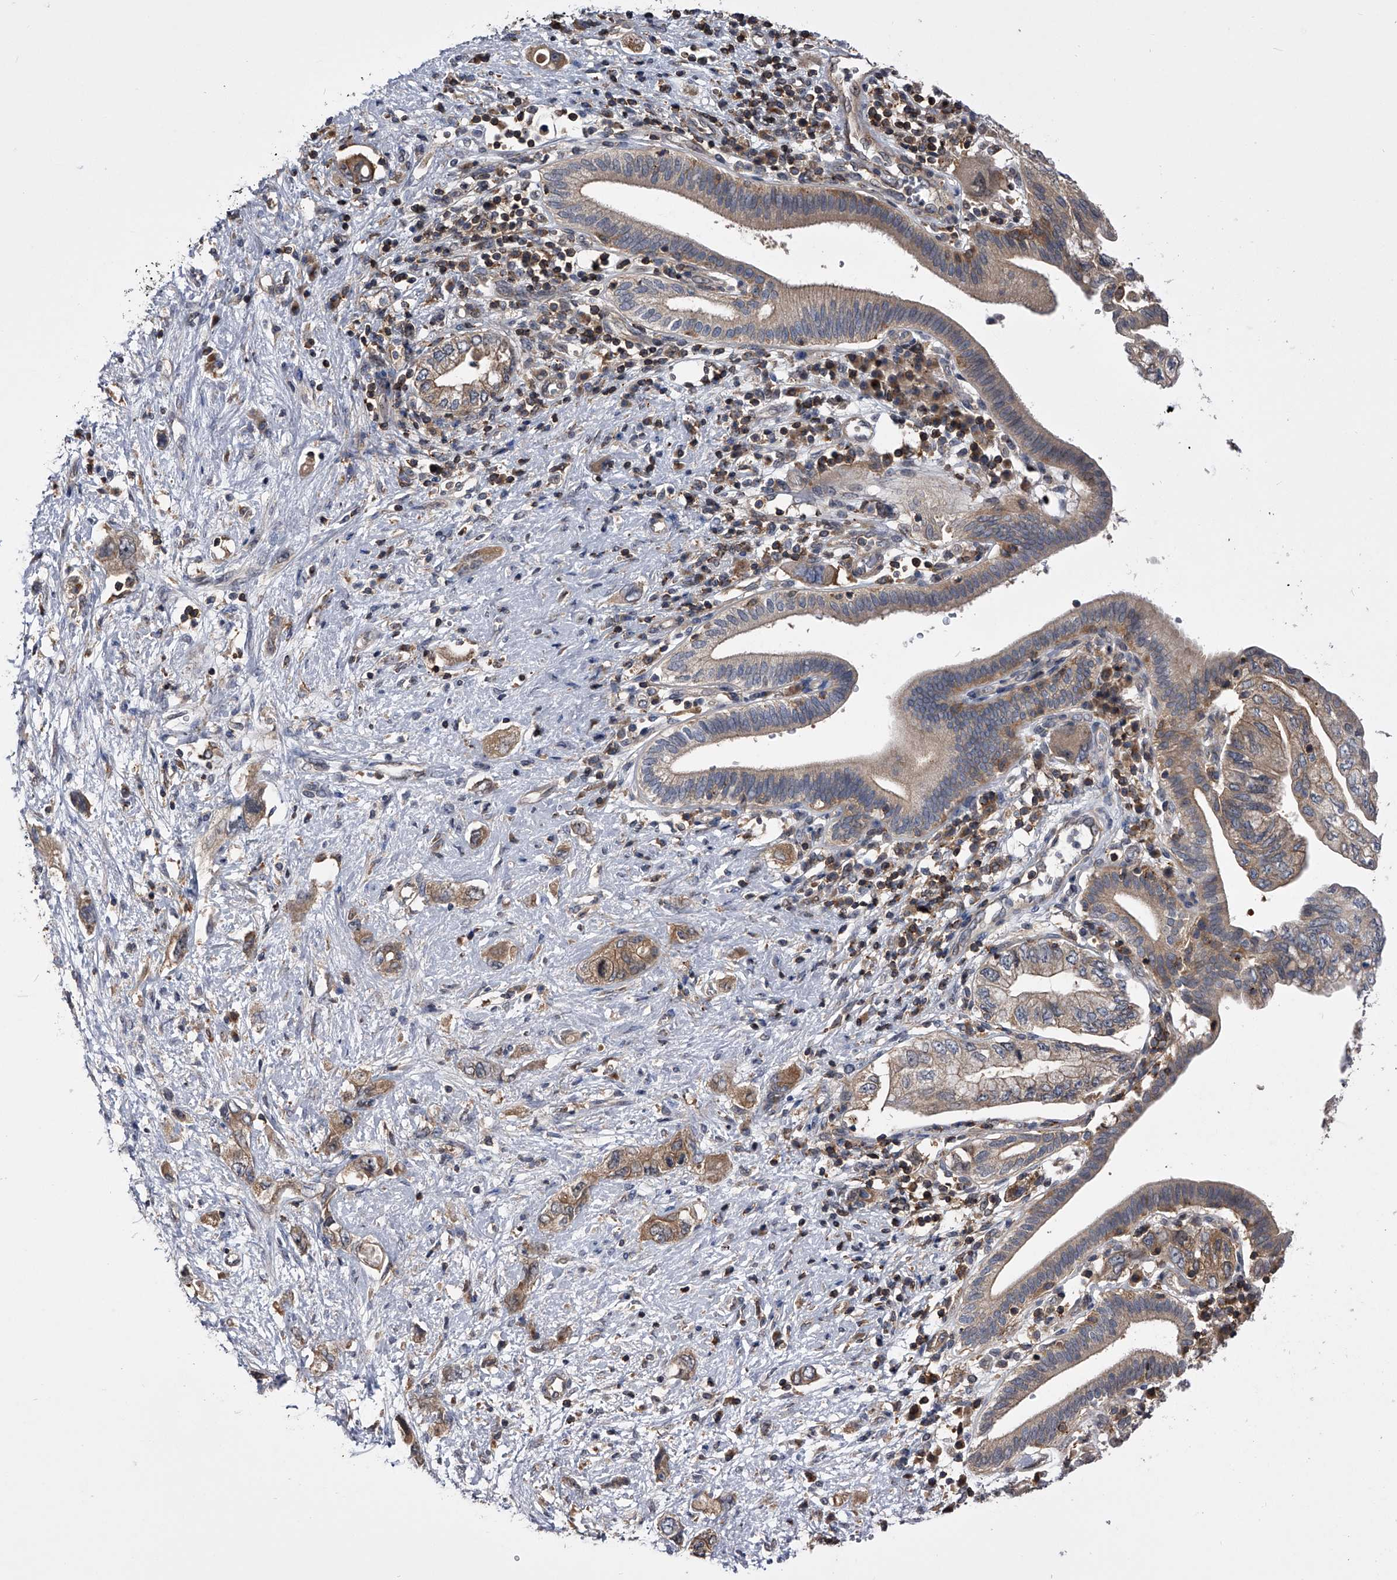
{"staining": {"intensity": "weak", "quantity": ">75%", "location": "cytoplasmic/membranous"}, "tissue": "pancreatic cancer", "cell_type": "Tumor cells", "image_type": "cancer", "snomed": [{"axis": "morphology", "description": "Adenocarcinoma, NOS"}, {"axis": "topography", "description": "Pancreas"}], "caption": "Protein expression analysis of human pancreatic cancer (adenocarcinoma) reveals weak cytoplasmic/membranous expression in about >75% of tumor cells.", "gene": "PAN3", "patient": {"sex": "female", "age": 73}}